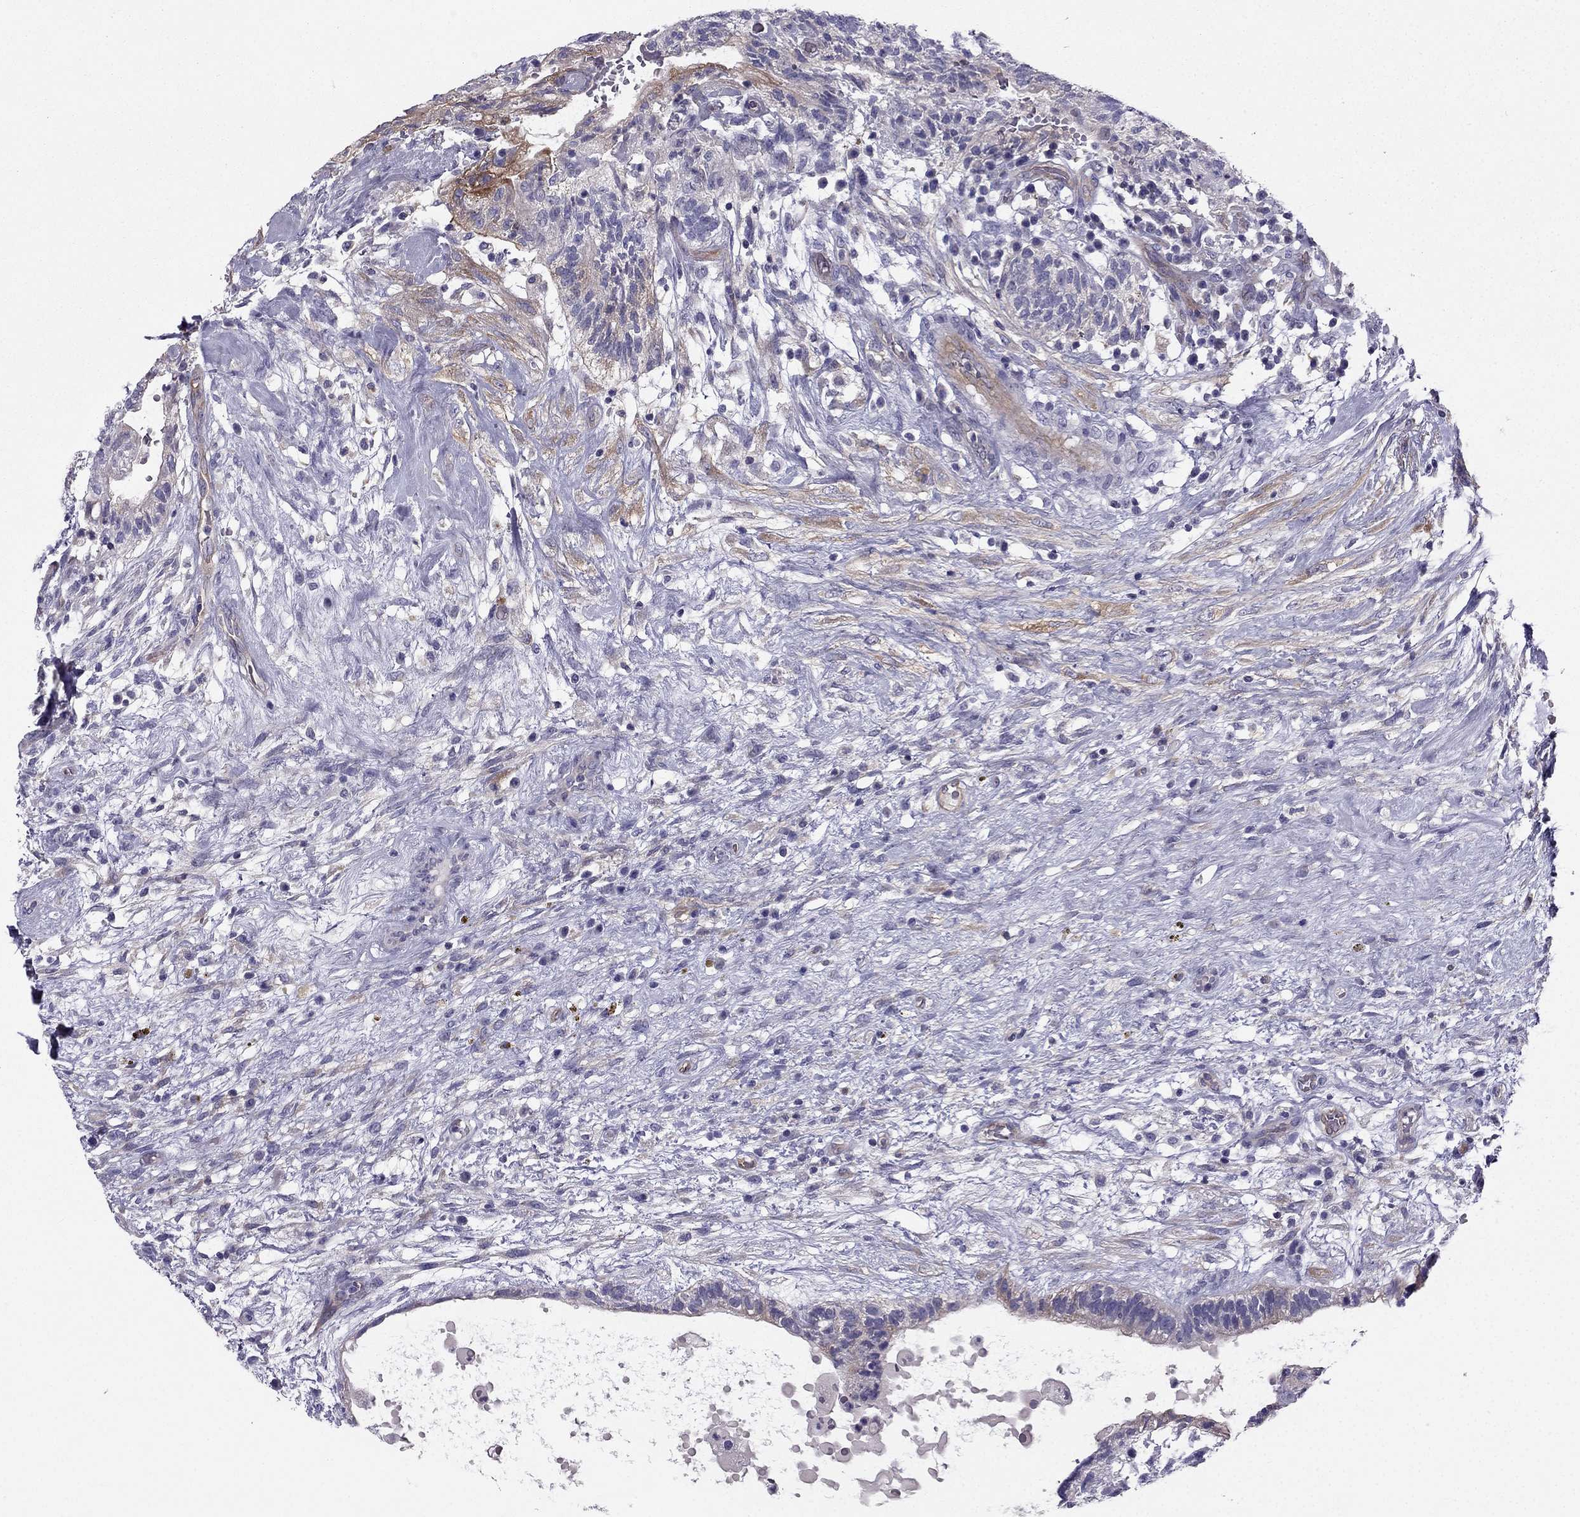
{"staining": {"intensity": "weak", "quantity": "<25%", "location": "cytoplasmic/membranous"}, "tissue": "testis cancer", "cell_type": "Tumor cells", "image_type": "cancer", "snomed": [{"axis": "morphology", "description": "Normal tissue, NOS"}, {"axis": "morphology", "description": "Carcinoma, Embryonal, NOS"}, {"axis": "topography", "description": "Testis"}, {"axis": "topography", "description": "Epididymis"}], "caption": "Protein analysis of testis cancer exhibits no significant staining in tumor cells. (Immunohistochemistry, brightfield microscopy, high magnification).", "gene": "SYT5", "patient": {"sex": "male", "age": 32}}